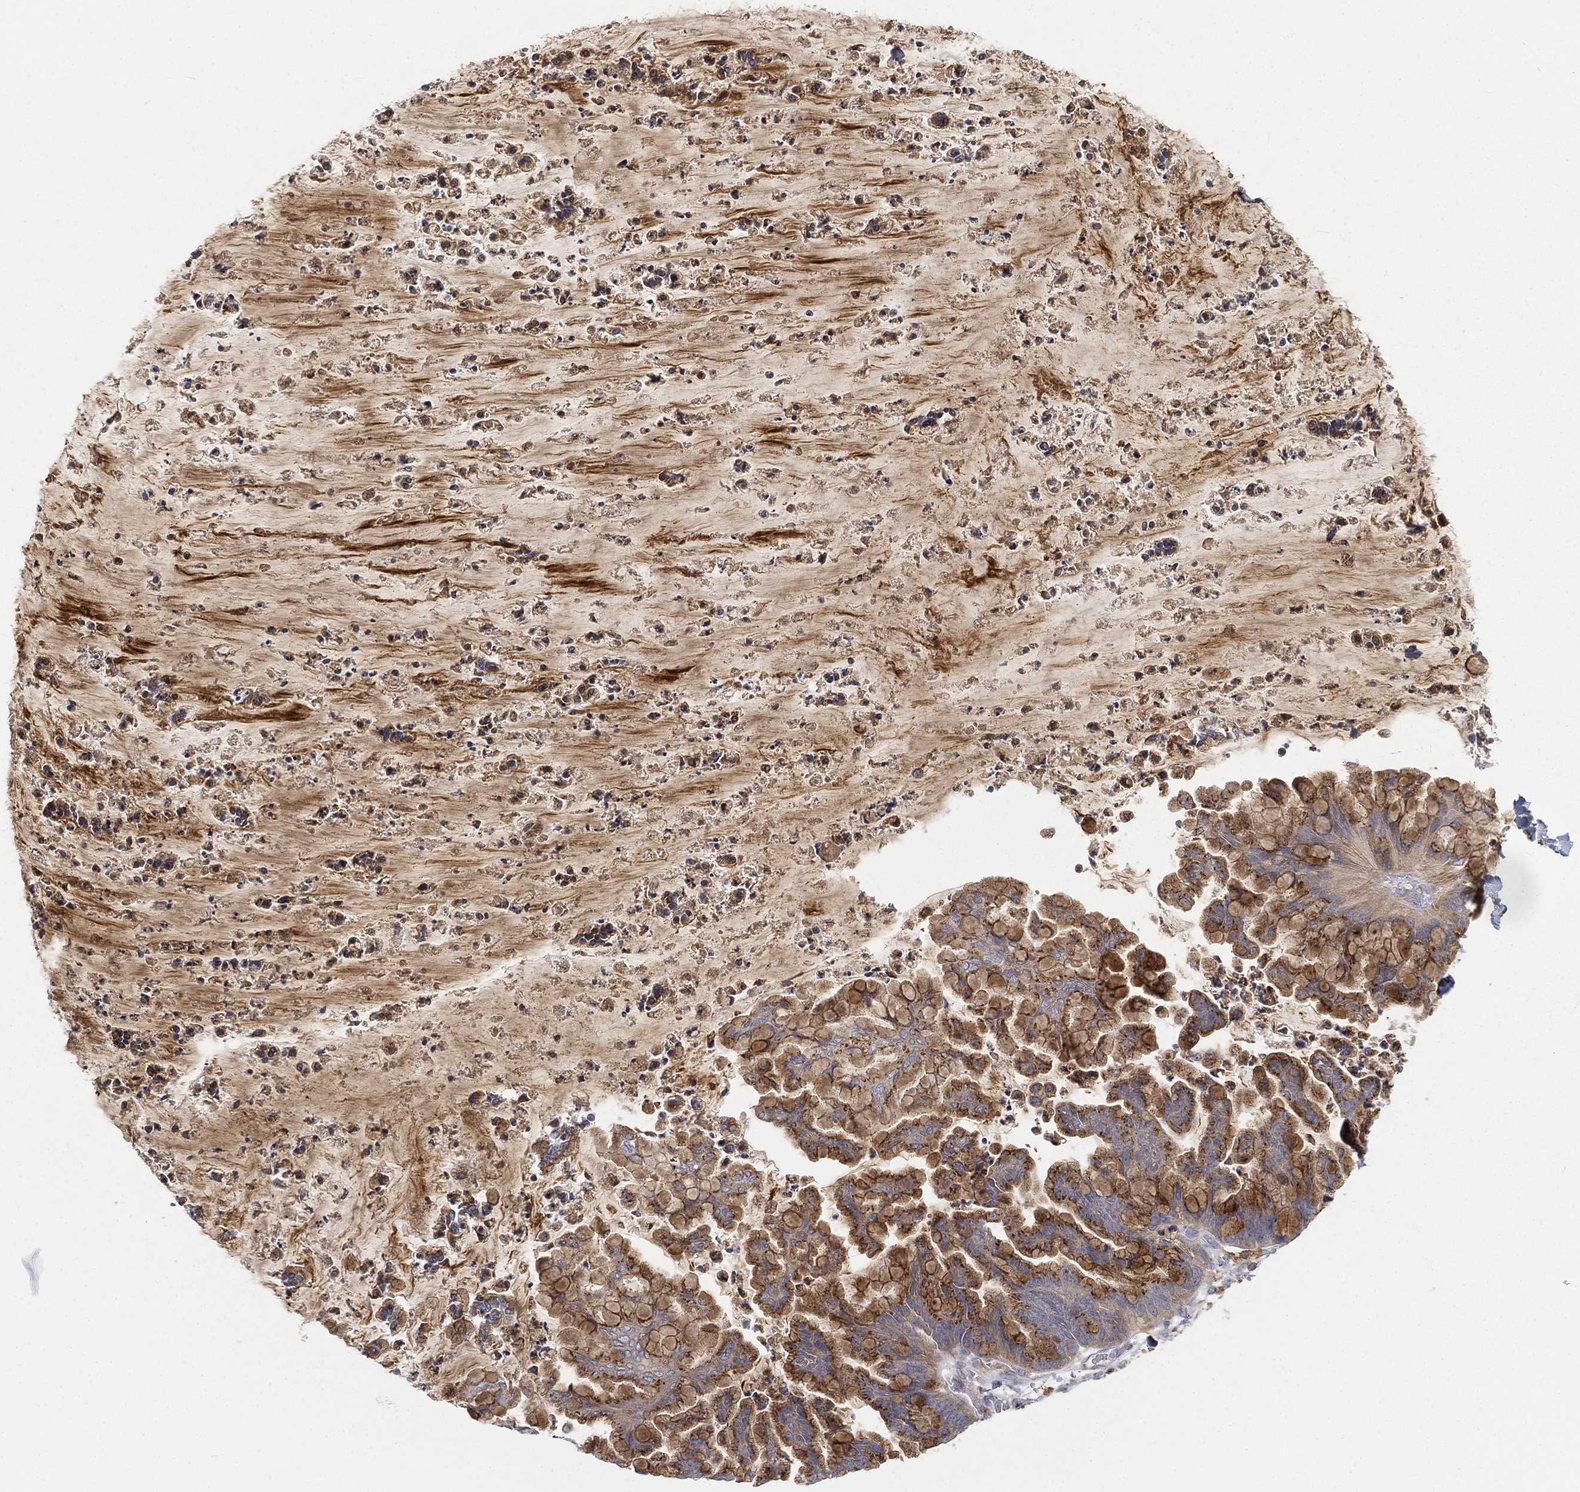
{"staining": {"intensity": "strong", "quantity": ">75%", "location": "cytoplasmic/membranous"}, "tissue": "ovarian cancer", "cell_type": "Tumor cells", "image_type": "cancer", "snomed": [{"axis": "morphology", "description": "Cystadenocarcinoma, mucinous, NOS"}, {"axis": "topography", "description": "Ovary"}], "caption": "Immunohistochemical staining of ovarian cancer (mucinous cystadenocarcinoma) displays high levels of strong cytoplasmic/membranous protein staining in approximately >75% of tumor cells. (DAB (3,3'-diaminobenzidine) = brown stain, brightfield microscopy at high magnification).", "gene": "CTSL", "patient": {"sex": "female", "age": 67}}